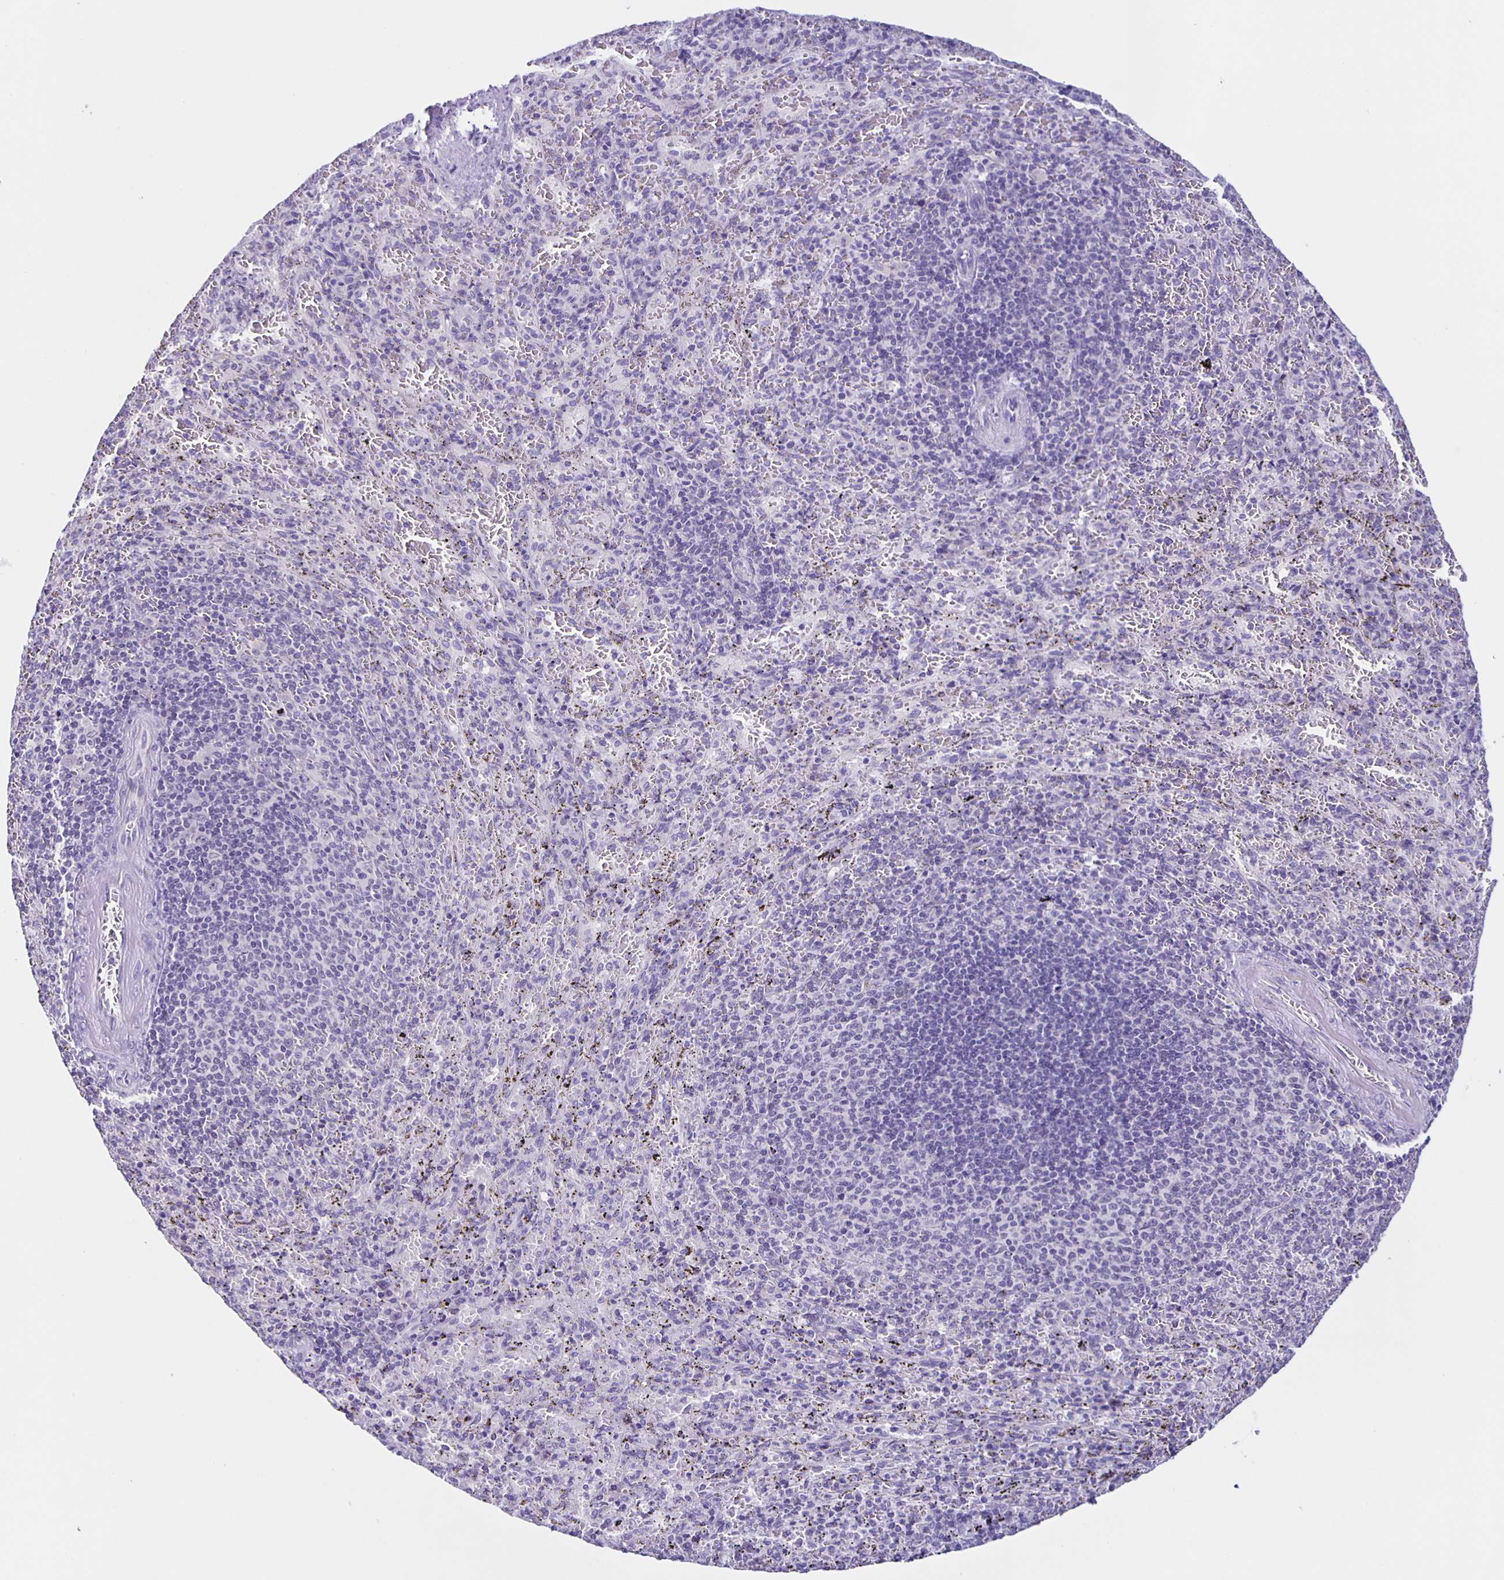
{"staining": {"intensity": "negative", "quantity": "none", "location": "none"}, "tissue": "spleen", "cell_type": "Cells in red pulp", "image_type": "normal", "snomed": [{"axis": "morphology", "description": "Normal tissue, NOS"}, {"axis": "topography", "description": "Spleen"}], "caption": "Immunohistochemical staining of unremarkable spleen reveals no significant expression in cells in red pulp. (DAB (3,3'-diaminobenzidine) IHC, high magnification).", "gene": "SLC12A3", "patient": {"sex": "male", "age": 57}}